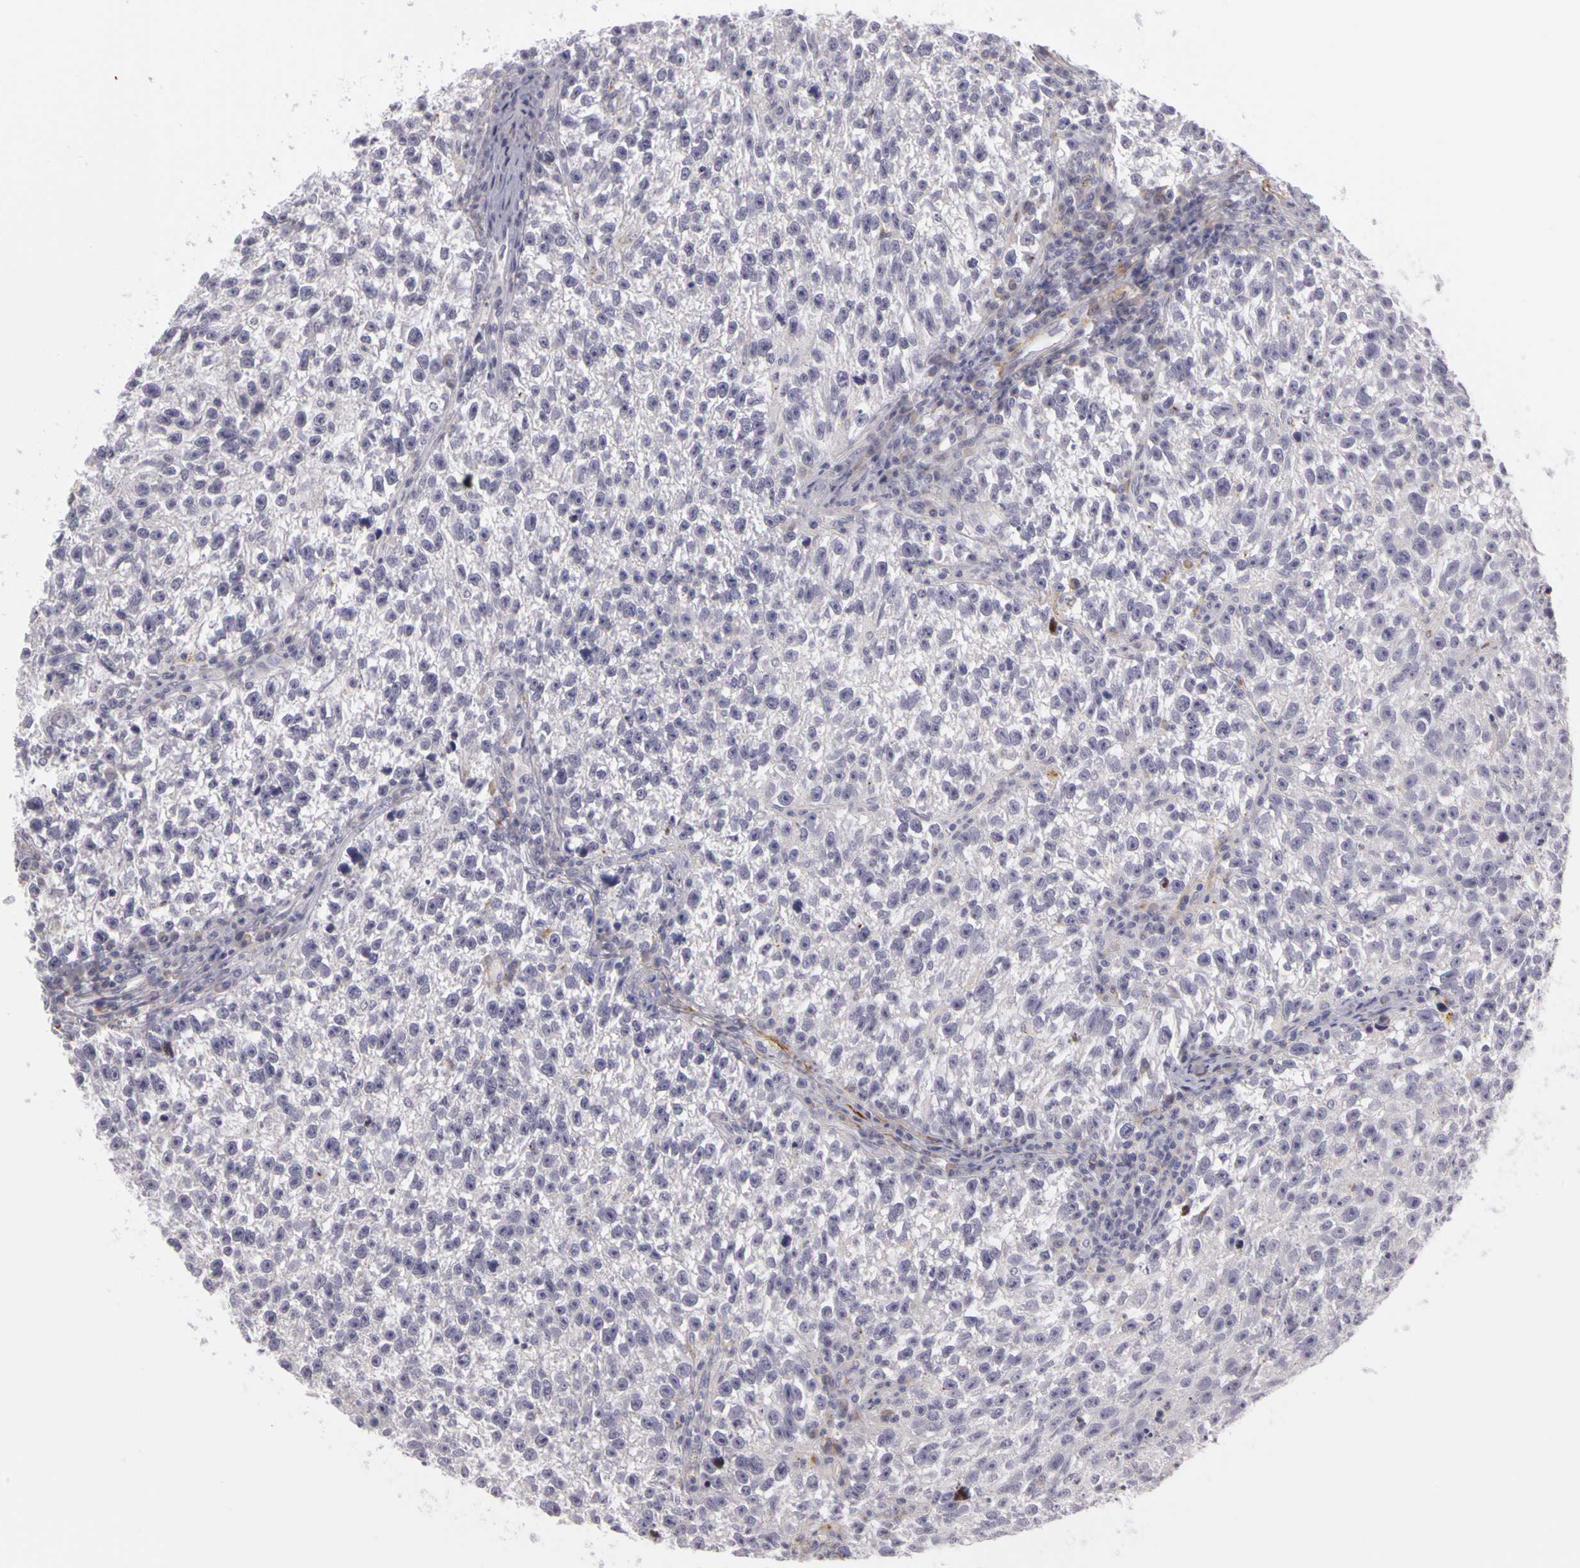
{"staining": {"intensity": "negative", "quantity": "none", "location": "none"}, "tissue": "testis cancer", "cell_type": "Tumor cells", "image_type": "cancer", "snomed": [{"axis": "morphology", "description": "Seminoma, NOS"}, {"axis": "topography", "description": "Testis"}], "caption": "This is an IHC micrograph of testis cancer (seminoma). There is no staining in tumor cells.", "gene": "CNTN2", "patient": {"sex": "male", "age": 38}}